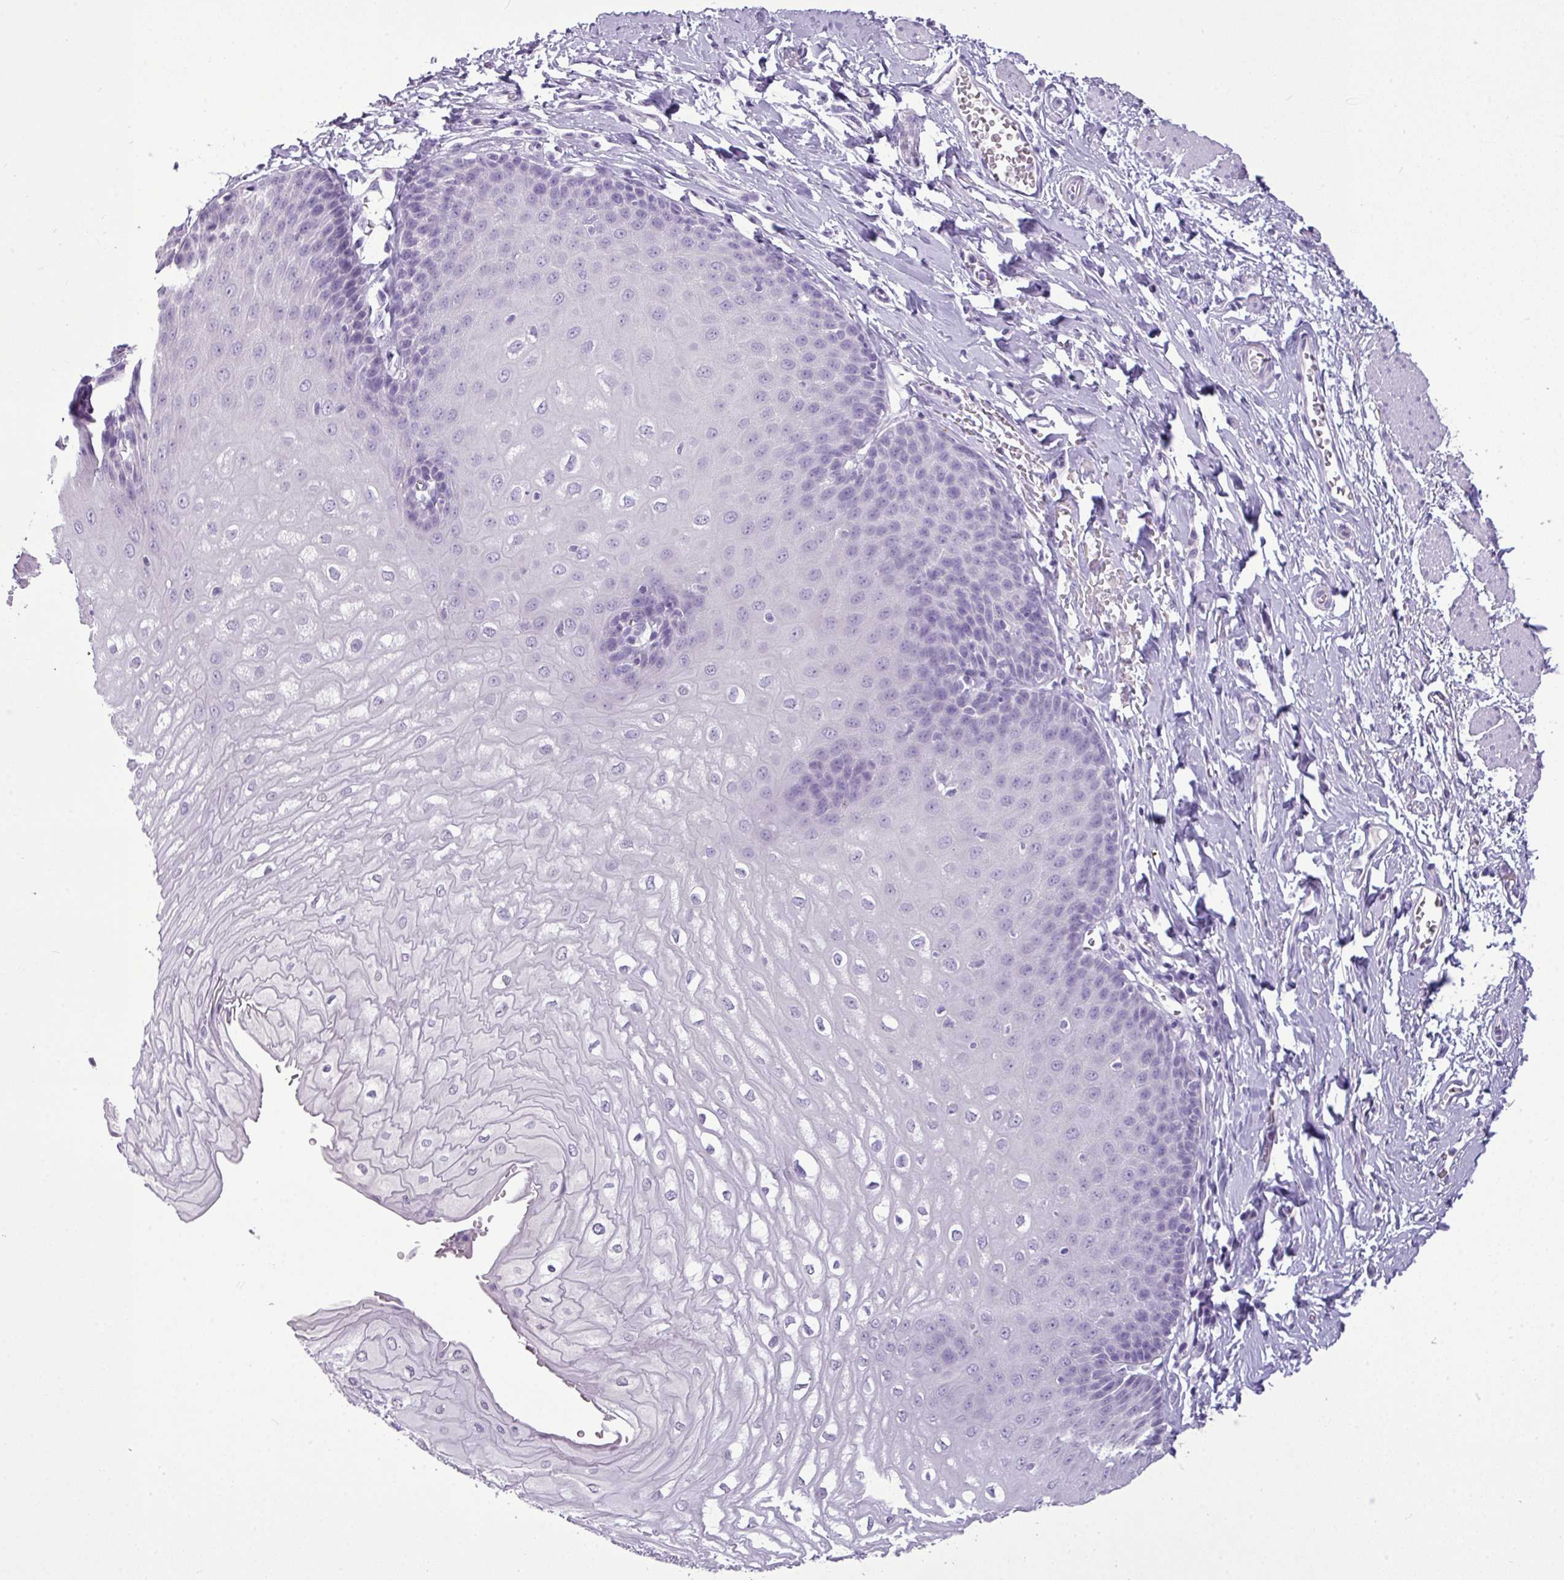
{"staining": {"intensity": "negative", "quantity": "none", "location": "none"}, "tissue": "esophagus", "cell_type": "Squamous epithelial cells", "image_type": "normal", "snomed": [{"axis": "morphology", "description": "Normal tissue, NOS"}, {"axis": "topography", "description": "Esophagus"}], "caption": "DAB (3,3'-diaminobenzidine) immunohistochemical staining of benign human esophagus exhibits no significant expression in squamous epithelial cells.", "gene": "TMEM91", "patient": {"sex": "male", "age": 70}}